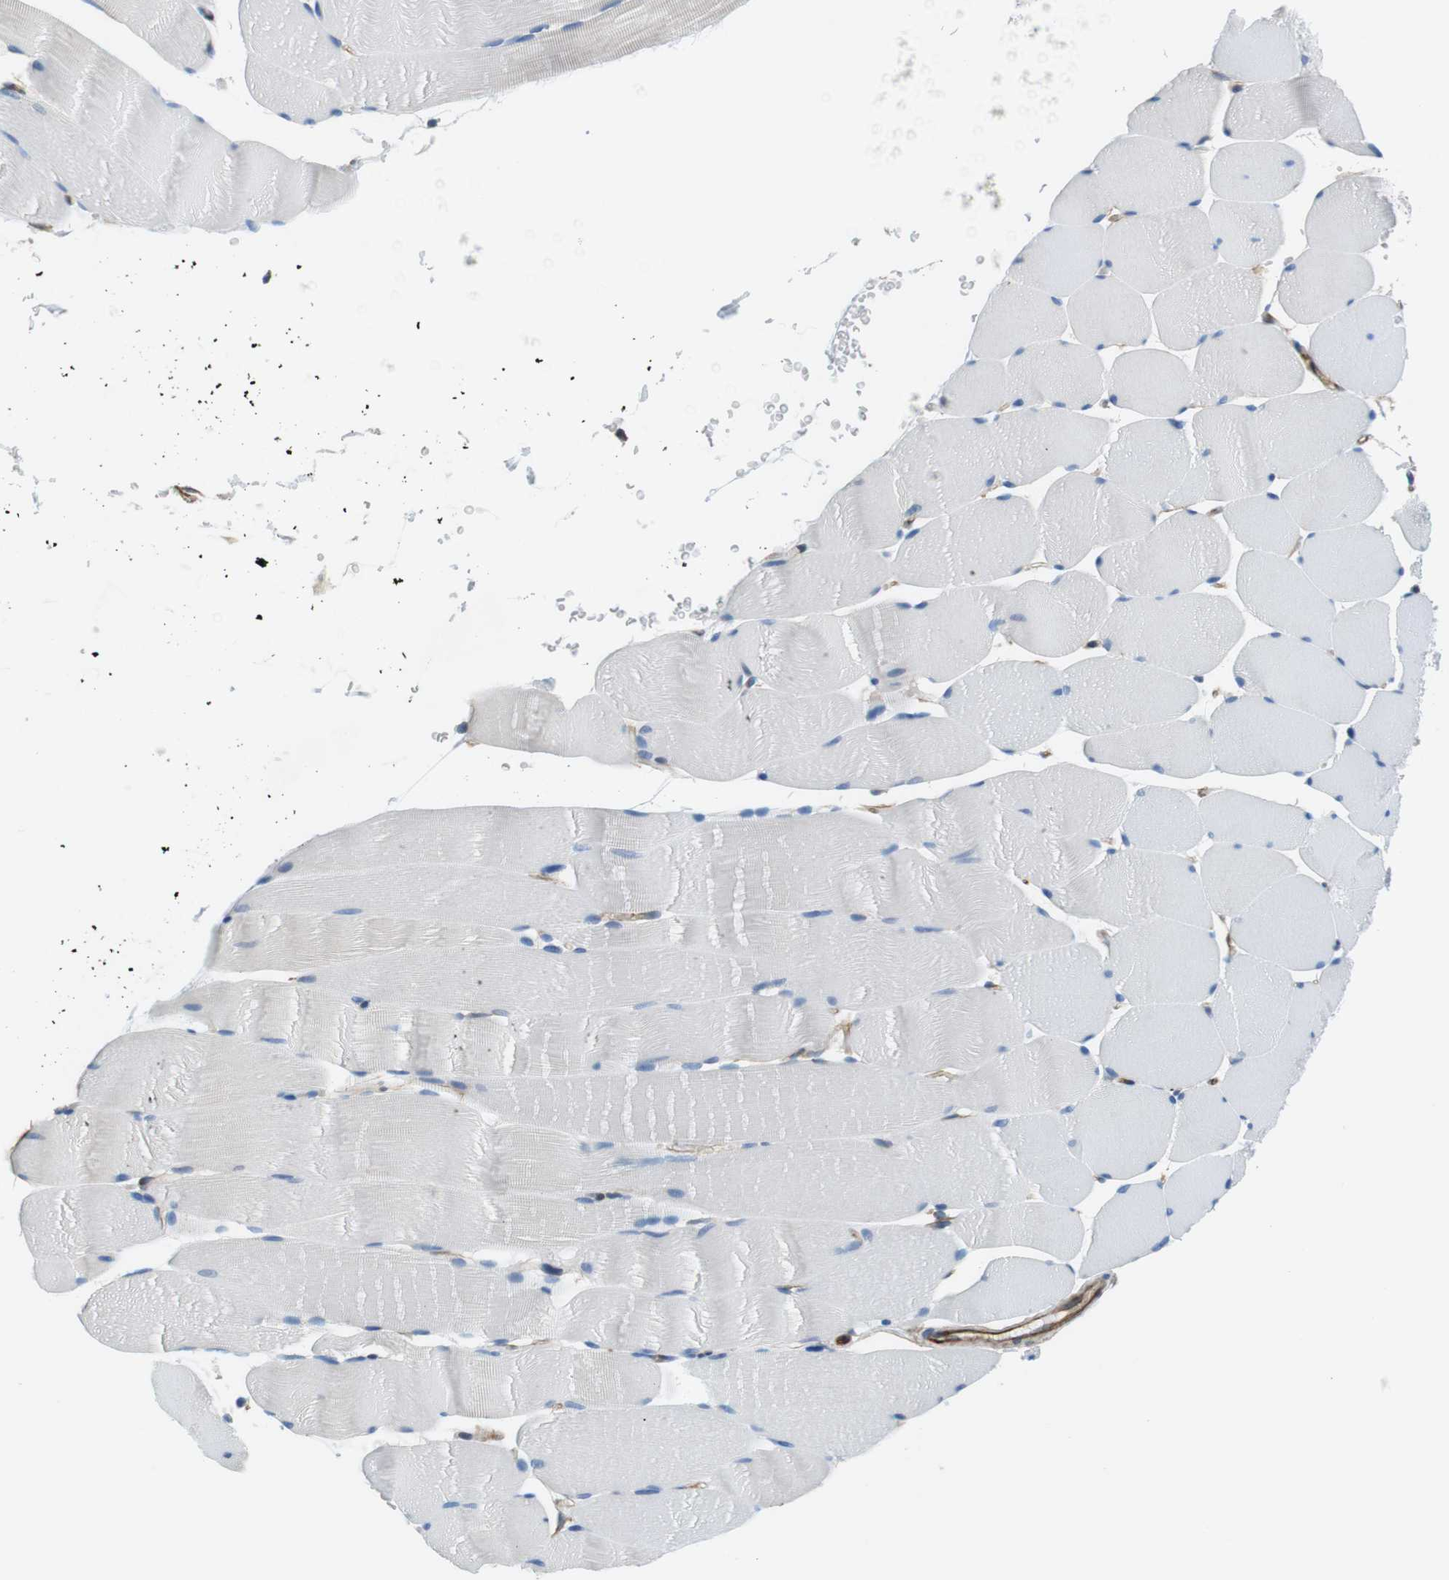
{"staining": {"intensity": "negative", "quantity": "none", "location": "none"}, "tissue": "skeletal muscle", "cell_type": "Myocytes", "image_type": "normal", "snomed": [{"axis": "morphology", "description": "Normal tissue, NOS"}, {"axis": "topography", "description": "Skeletal muscle"}], "caption": "DAB immunohistochemical staining of normal human skeletal muscle displays no significant positivity in myocytes.", "gene": "EMP2", "patient": {"sex": "male", "age": 62}}